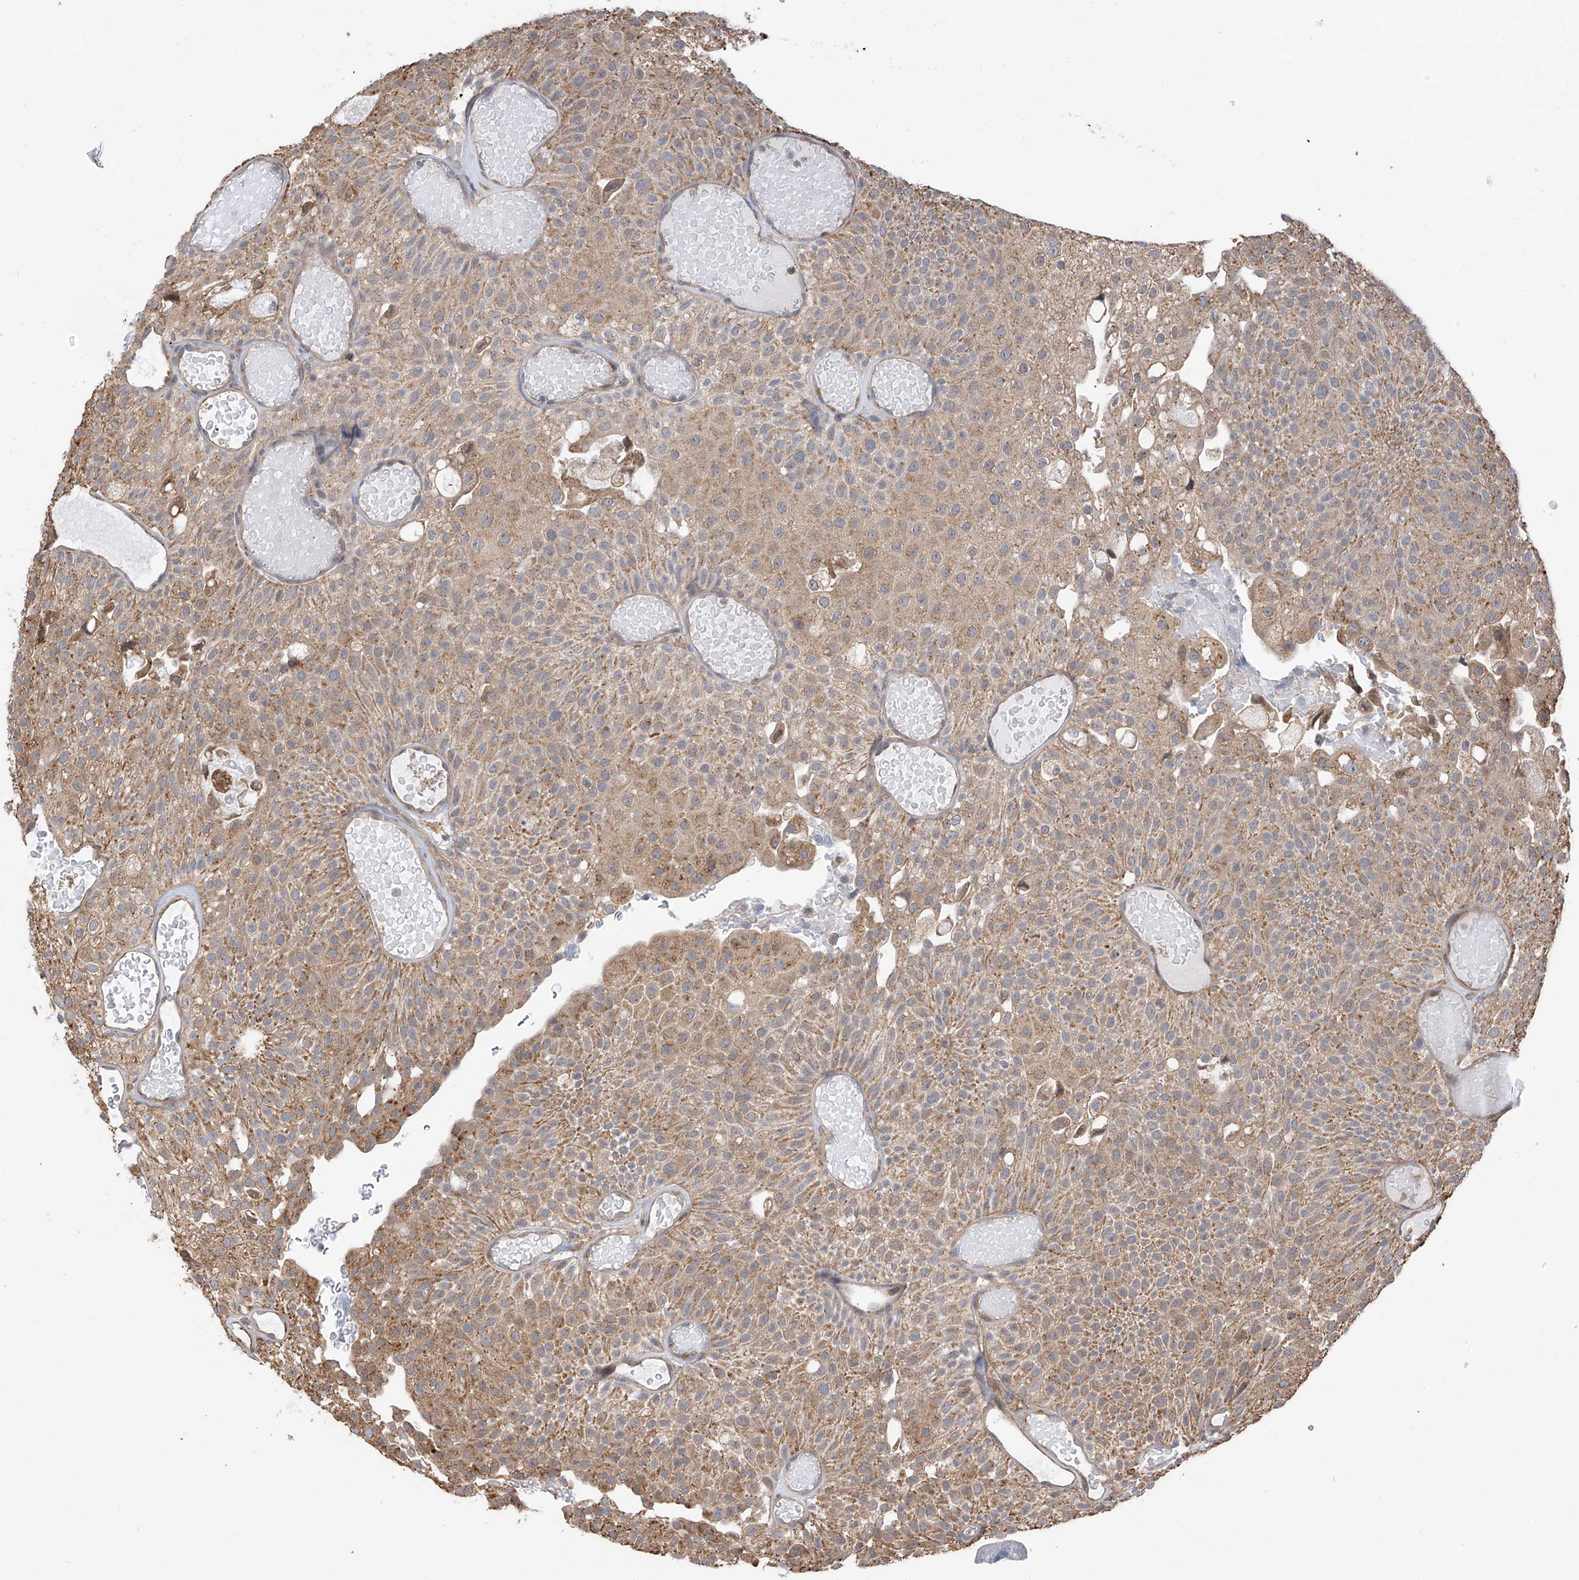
{"staining": {"intensity": "moderate", "quantity": "25%-75%", "location": "cytoplasmic/membranous"}, "tissue": "urothelial cancer", "cell_type": "Tumor cells", "image_type": "cancer", "snomed": [{"axis": "morphology", "description": "Urothelial carcinoma, Low grade"}, {"axis": "topography", "description": "Urinary bladder"}], "caption": "Immunohistochemical staining of low-grade urothelial carcinoma displays medium levels of moderate cytoplasmic/membranous staining in about 25%-75% of tumor cells. The staining is performed using DAB brown chromogen to label protein expression. The nuclei are counter-stained blue using hematoxylin.", "gene": "ZNF189", "patient": {"sex": "male", "age": 78}}